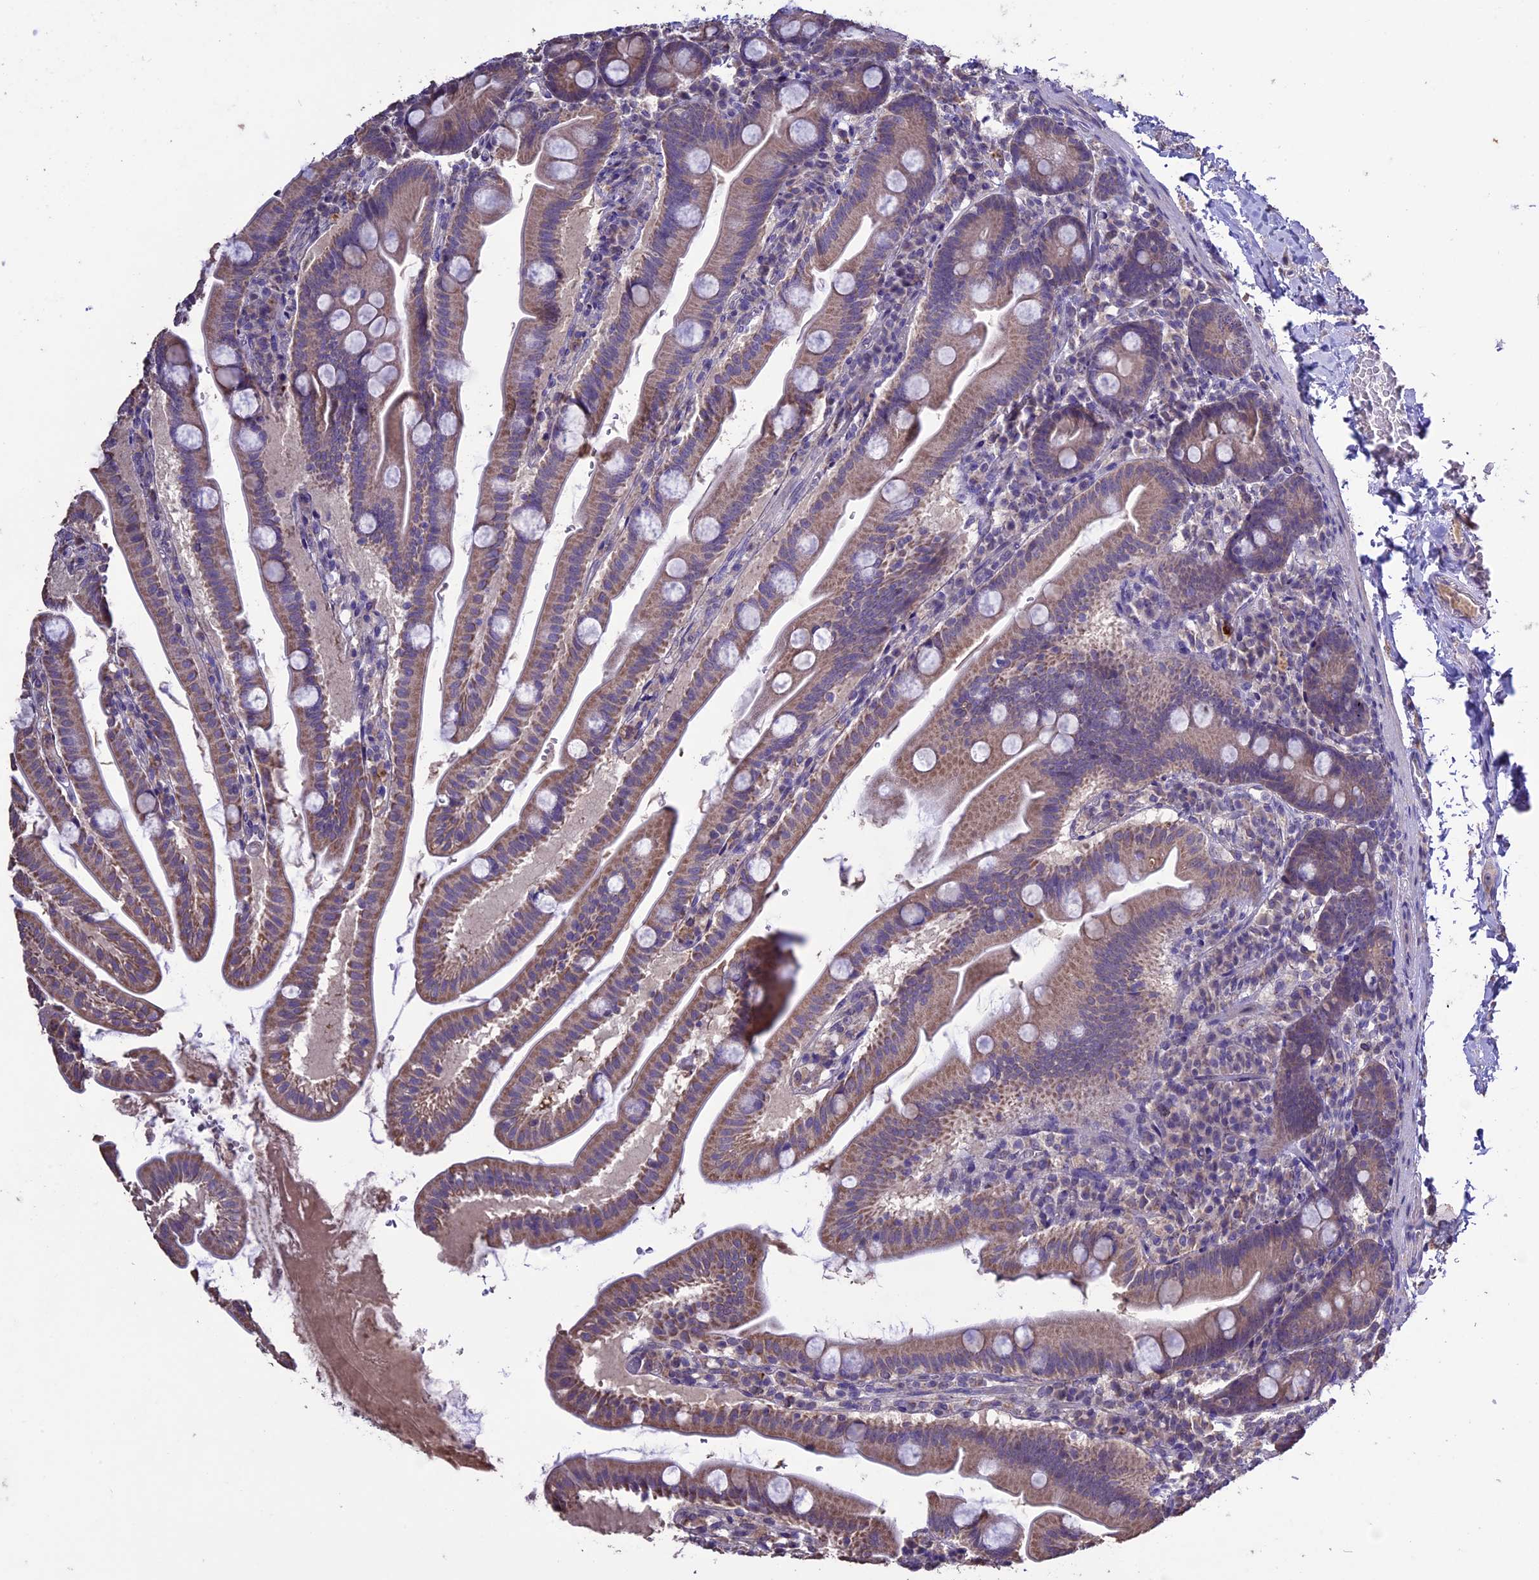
{"staining": {"intensity": "weak", "quantity": "25%-75%", "location": "cytoplasmic/membranous"}, "tissue": "small intestine", "cell_type": "Glandular cells", "image_type": "normal", "snomed": [{"axis": "morphology", "description": "Normal tissue, NOS"}, {"axis": "topography", "description": "Small intestine"}], "caption": "This photomicrograph displays unremarkable small intestine stained with immunohistochemistry to label a protein in brown. The cytoplasmic/membranous of glandular cells show weak positivity for the protein. Nuclei are counter-stained blue.", "gene": "DIS3L", "patient": {"sex": "female", "age": 68}}